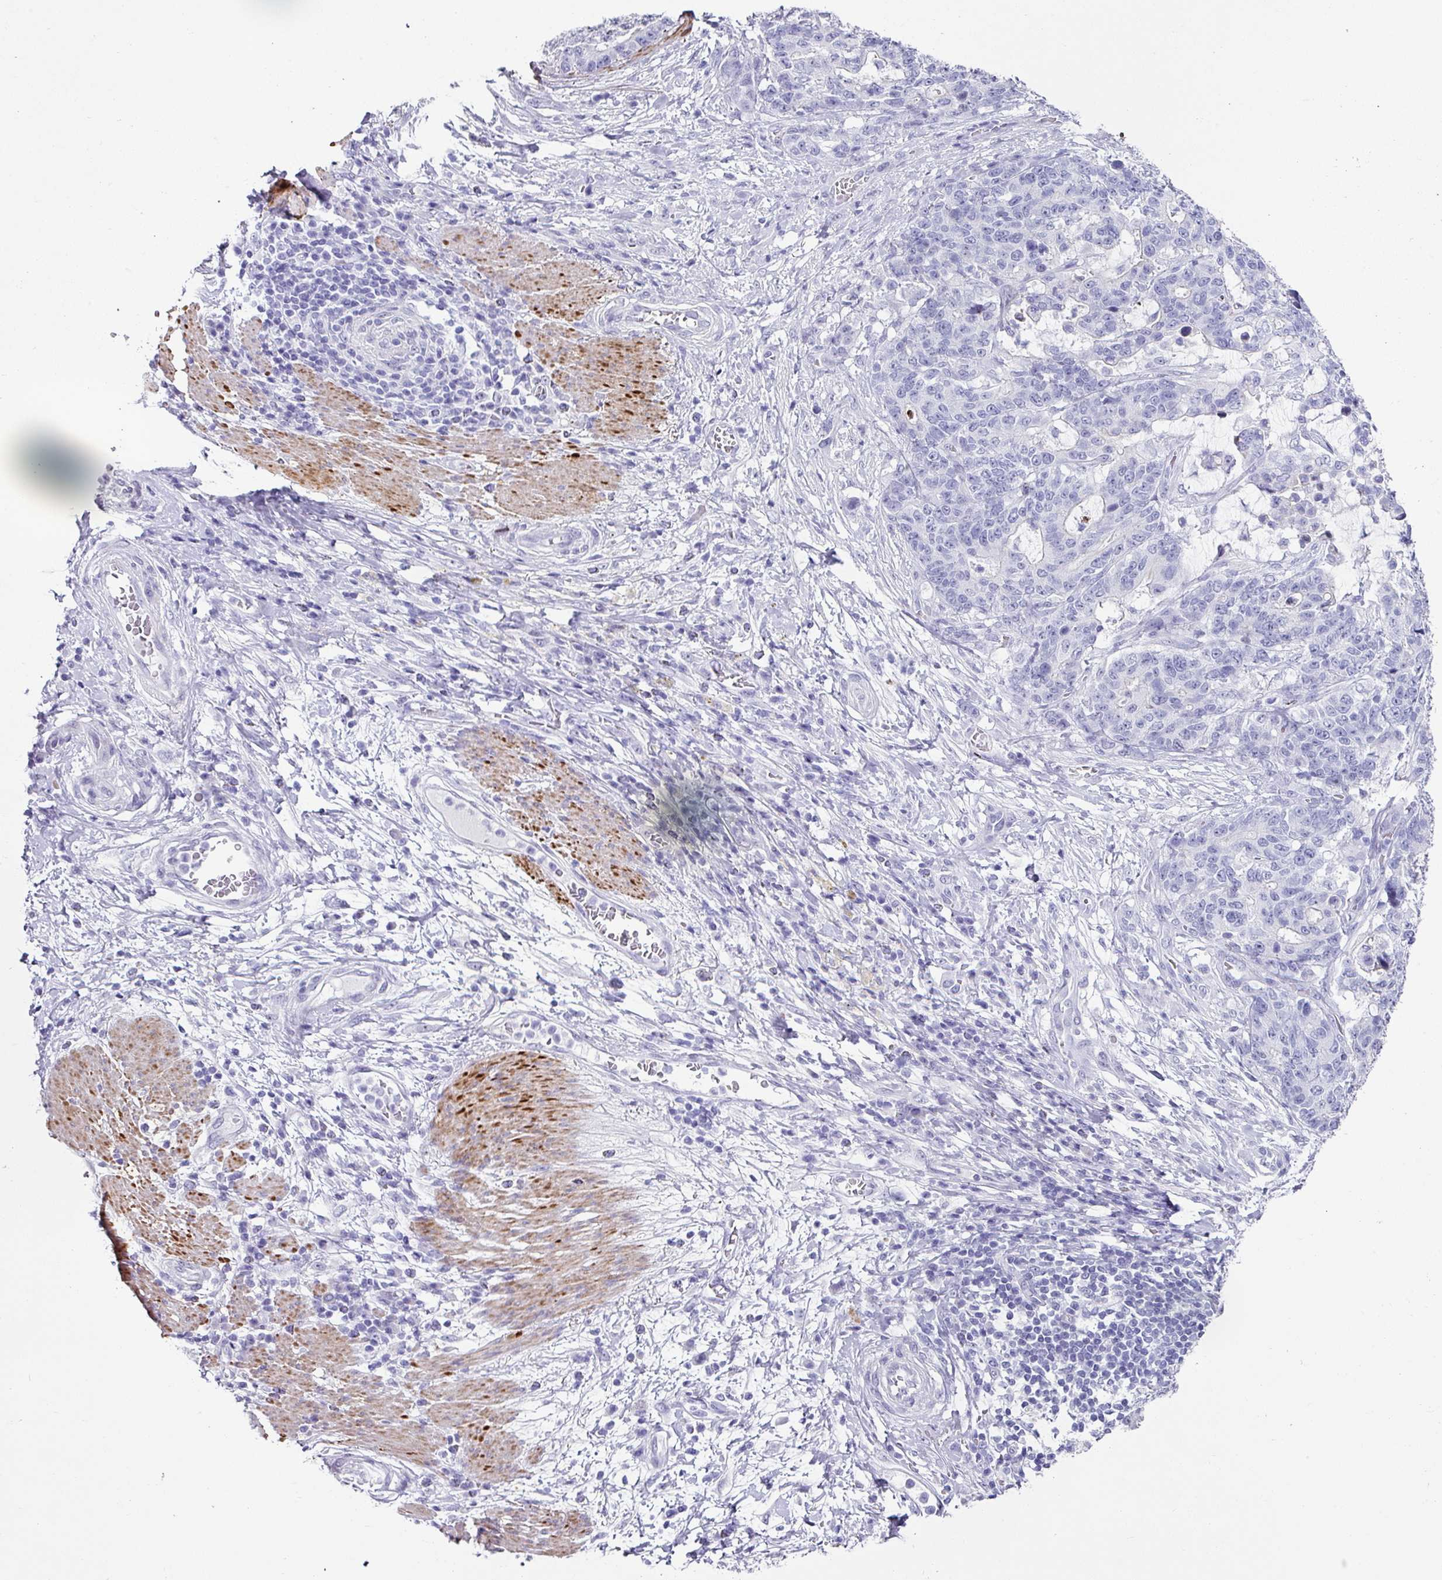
{"staining": {"intensity": "negative", "quantity": "none", "location": "none"}, "tissue": "stomach cancer", "cell_type": "Tumor cells", "image_type": "cancer", "snomed": [{"axis": "morphology", "description": "Normal tissue, NOS"}, {"axis": "morphology", "description": "Adenocarcinoma, NOS"}, {"axis": "topography", "description": "Stomach"}], "caption": "Tumor cells are negative for protein expression in human stomach adenocarcinoma.", "gene": "TRA2A", "patient": {"sex": "female", "age": 64}}